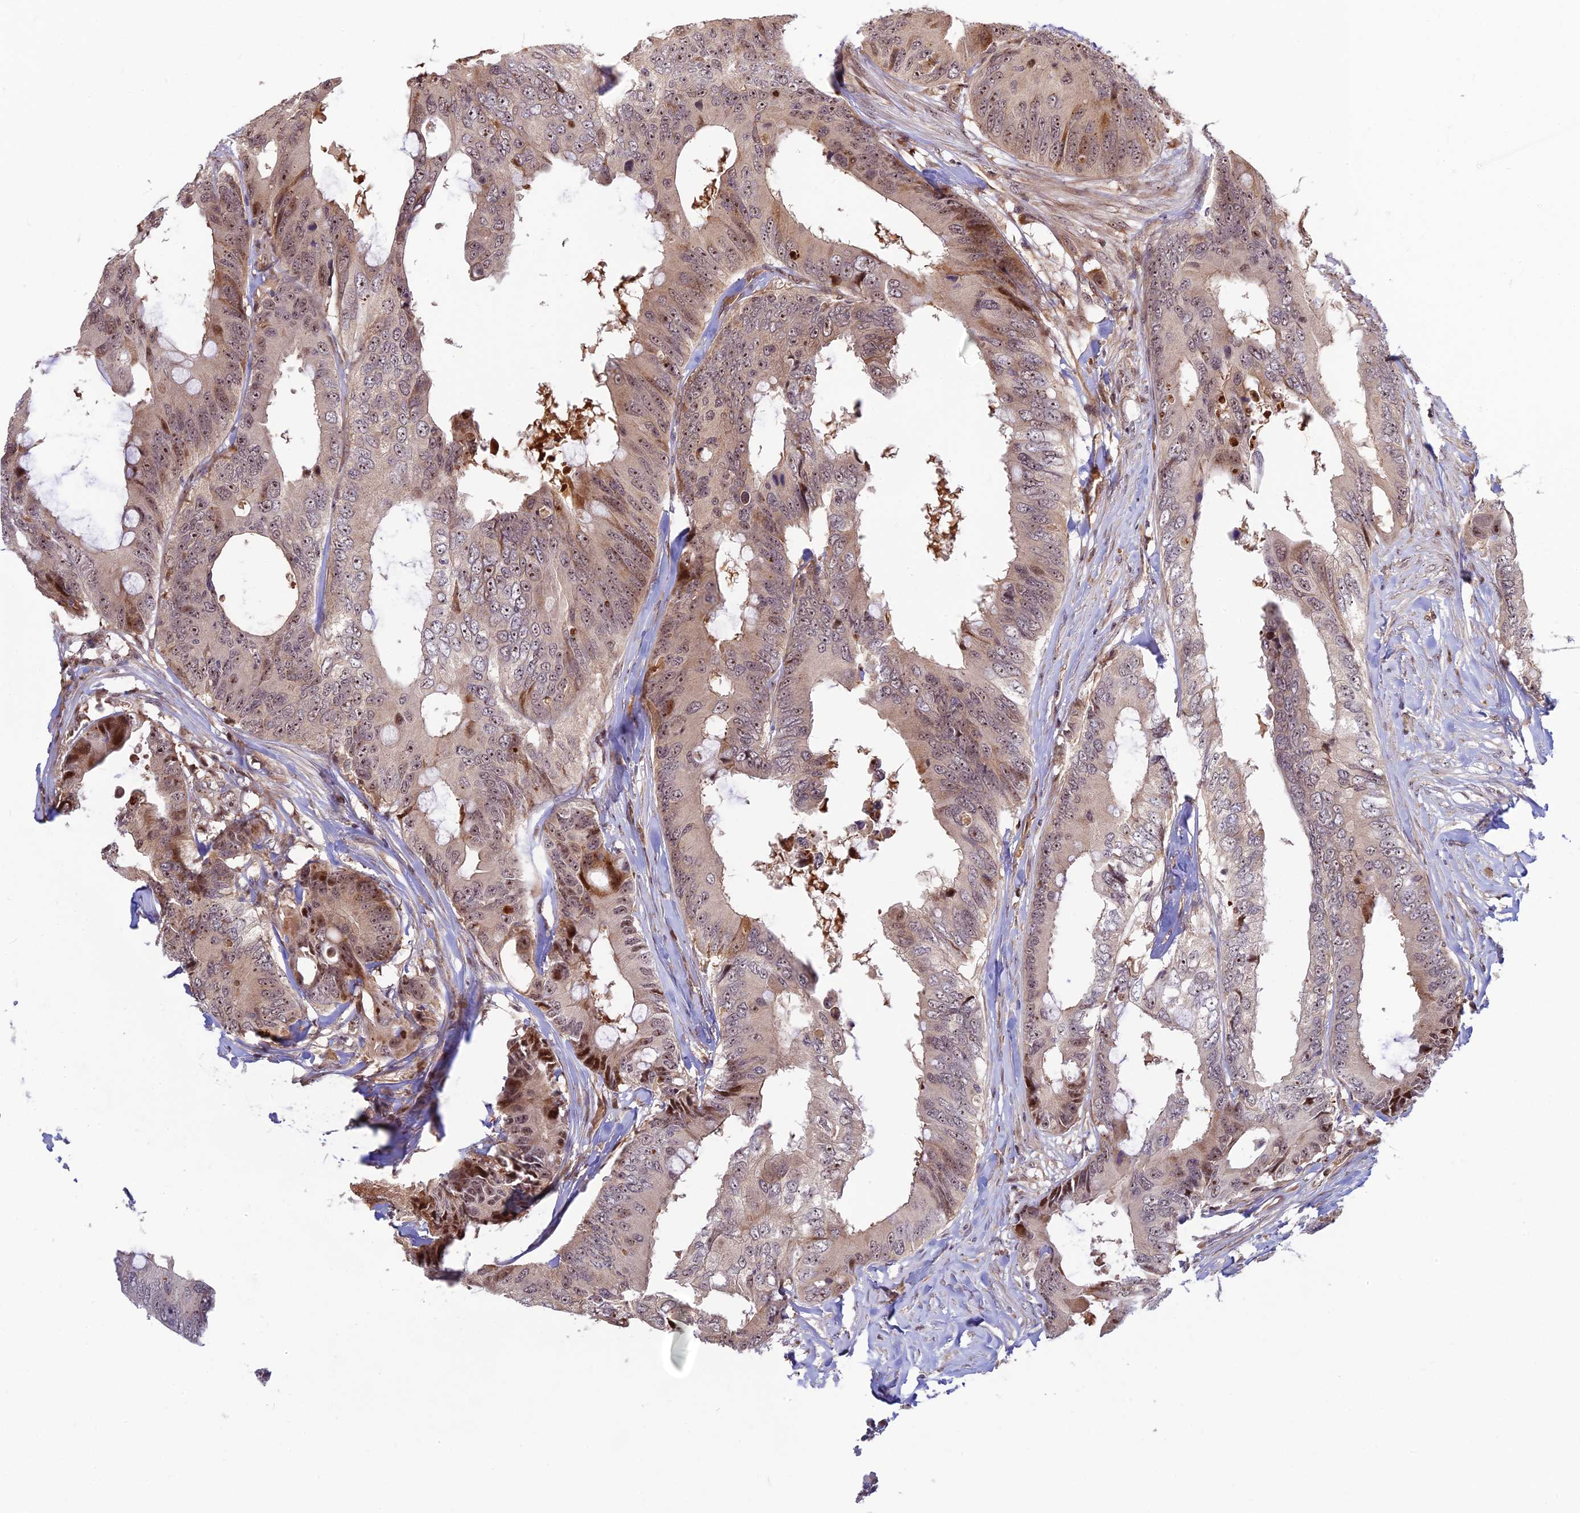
{"staining": {"intensity": "moderate", "quantity": "25%-75%", "location": "cytoplasmic/membranous,nuclear"}, "tissue": "colorectal cancer", "cell_type": "Tumor cells", "image_type": "cancer", "snomed": [{"axis": "morphology", "description": "Adenocarcinoma, NOS"}, {"axis": "topography", "description": "Colon"}], "caption": "IHC histopathology image of neoplastic tissue: human colorectal cancer stained using immunohistochemistry (IHC) demonstrates medium levels of moderate protein expression localized specifically in the cytoplasmic/membranous and nuclear of tumor cells, appearing as a cytoplasmic/membranous and nuclear brown color.", "gene": "UFSP2", "patient": {"sex": "male", "age": 71}}